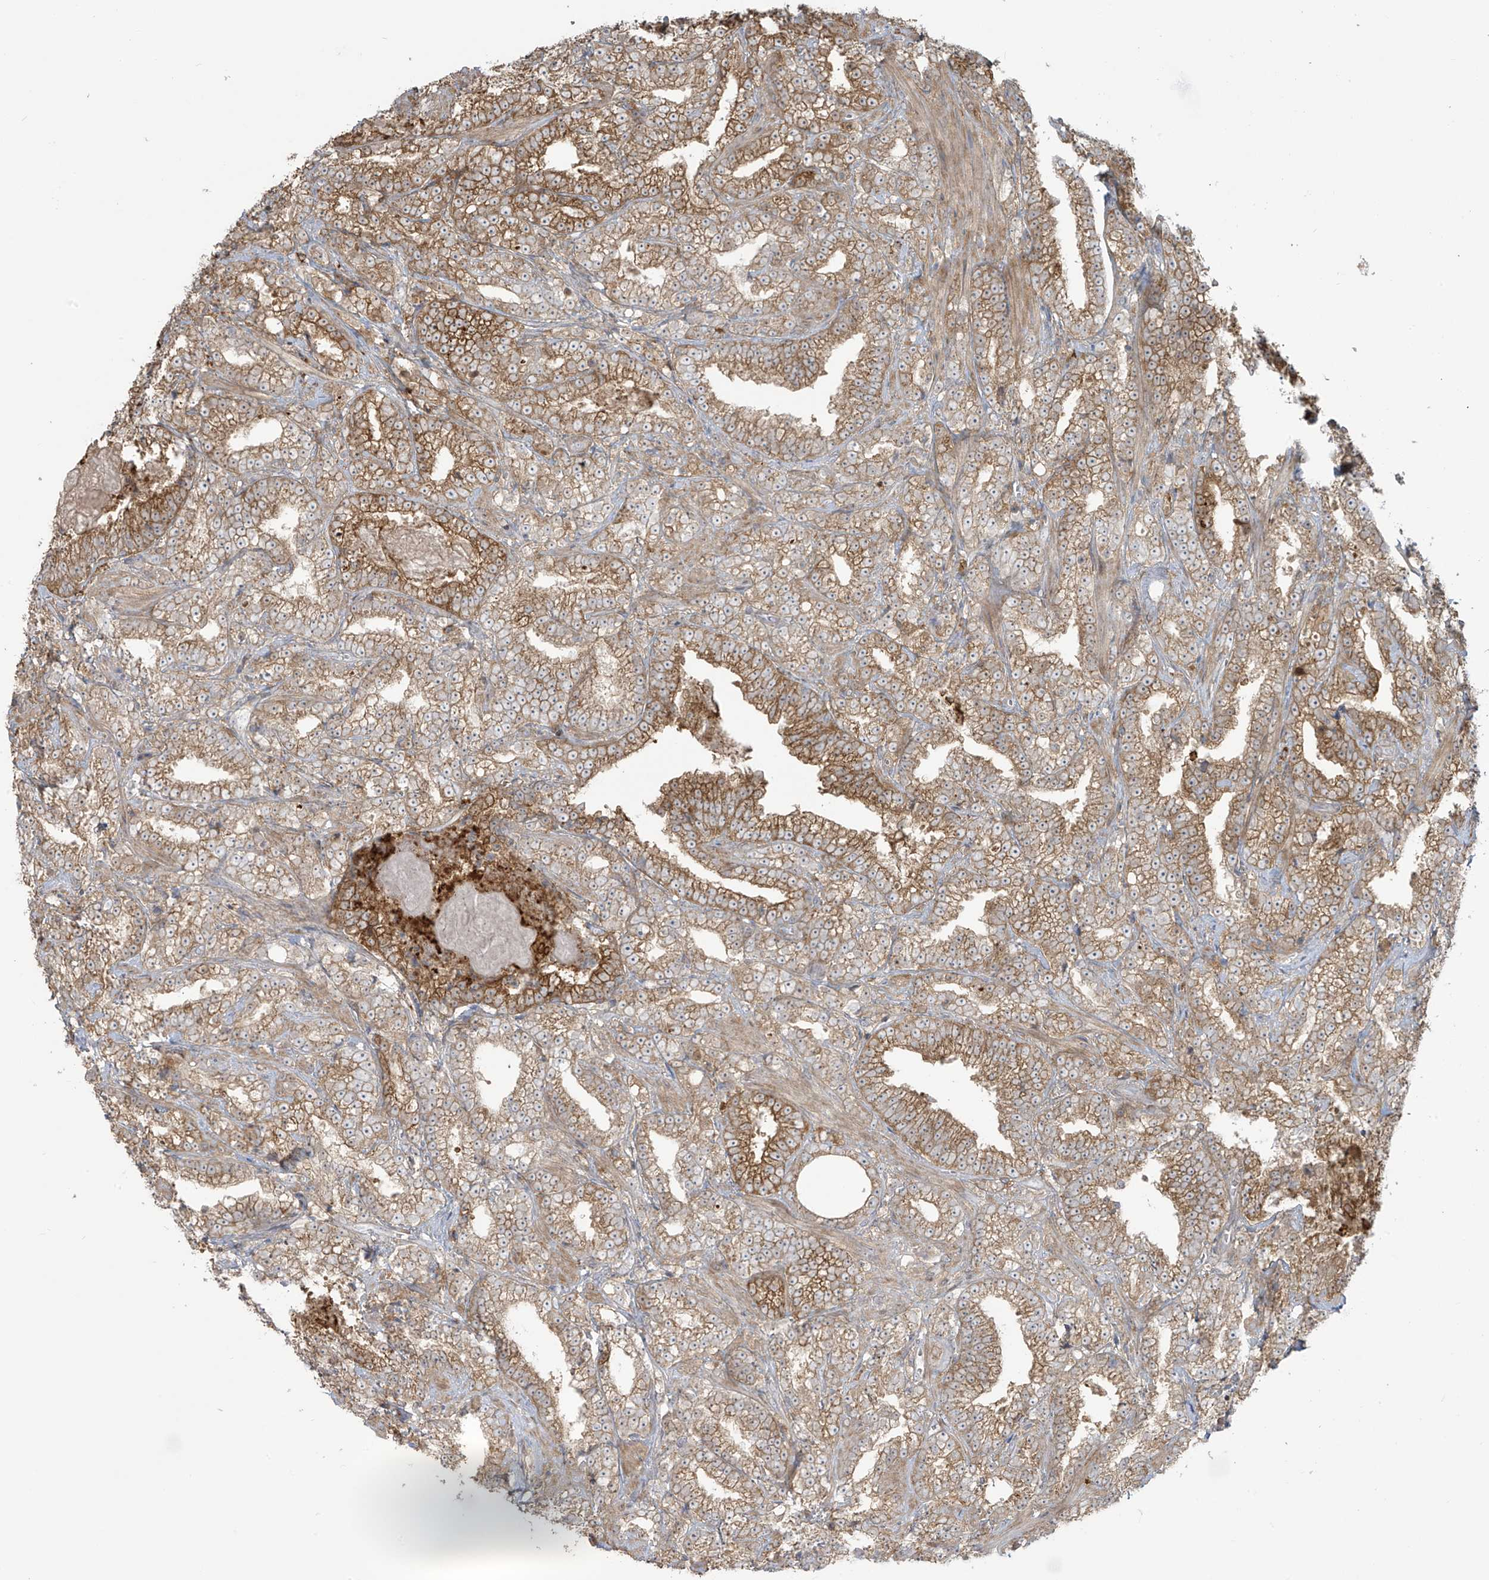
{"staining": {"intensity": "moderate", "quantity": ">75%", "location": "cytoplasmic/membranous"}, "tissue": "prostate cancer", "cell_type": "Tumor cells", "image_type": "cancer", "snomed": [{"axis": "morphology", "description": "Adenocarcinoma, High grade"}, {"axis": "topography", "description": "Prostate and seminal vesicle, NOS"}], "caption": "IHC of human high-grade adenocarcinoma (prostate) shows medium levels of moderate cytoplasmic/membranous positivity in approximately >75% of tumor cells.", "gene": "TAGAP", "patient": {"sex": "male", "age": 67}}